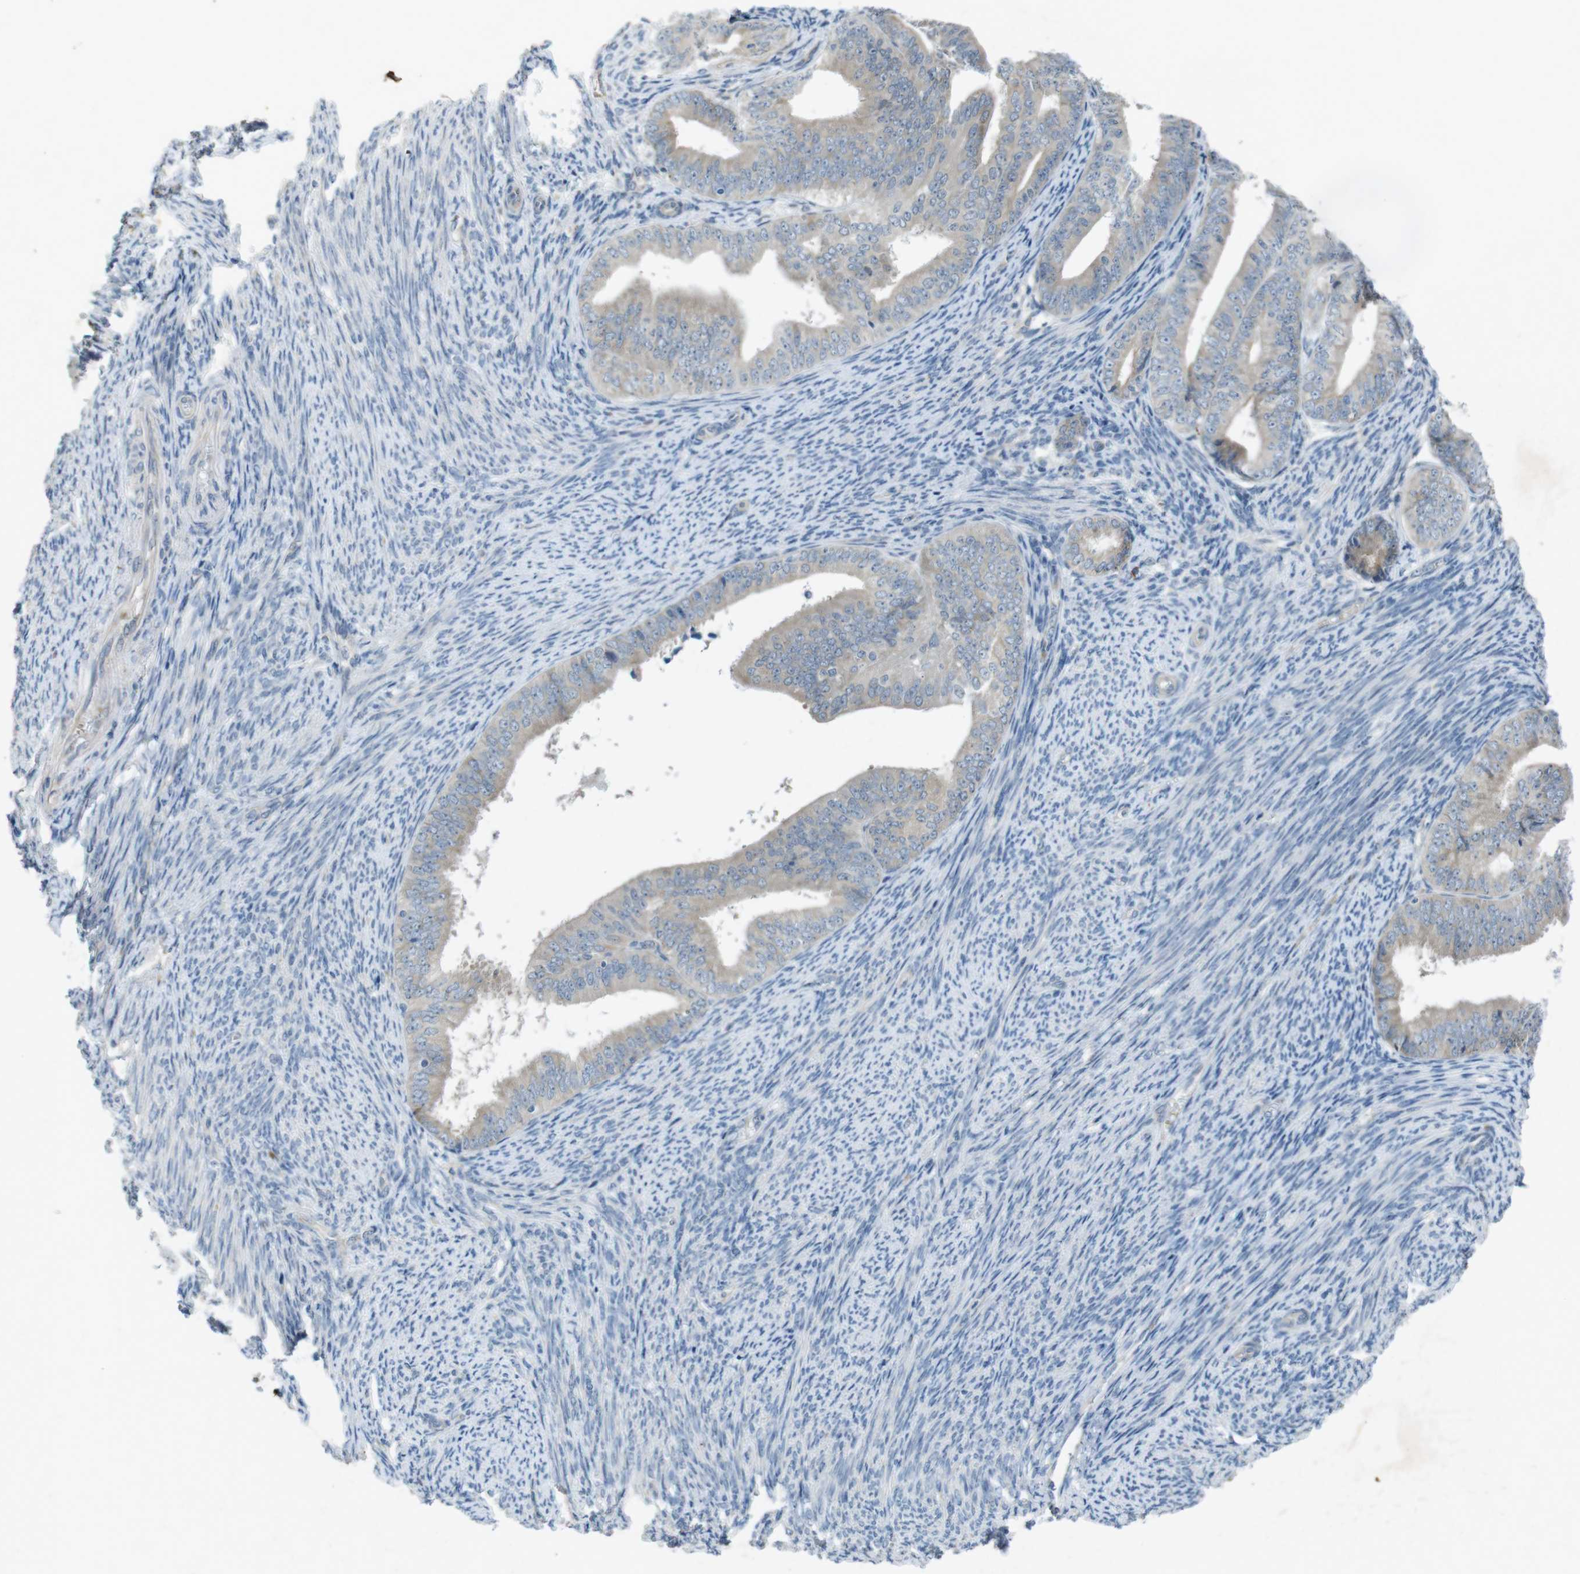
{"staining": {"intensity": "weak", "quantity": ">75%", "location": "cytoplasmic/membranous"}, "tissue": "endometrial cancer", "cell_type": "Tumor cells", "image_type": "cancer", "snomed": [{"axis": "morphology", "description": "Adenocarcinoma, NOS"}, {"axis": "topography", "description": "Endometrium"}], "caption": "A brown stain labels weak cytoplasmic/membranous positivity of a protein in human endometrial adenocarcinoma tumor cells.", "gene": "FLCN", "patient": {"sex": "female", "age": 63}}